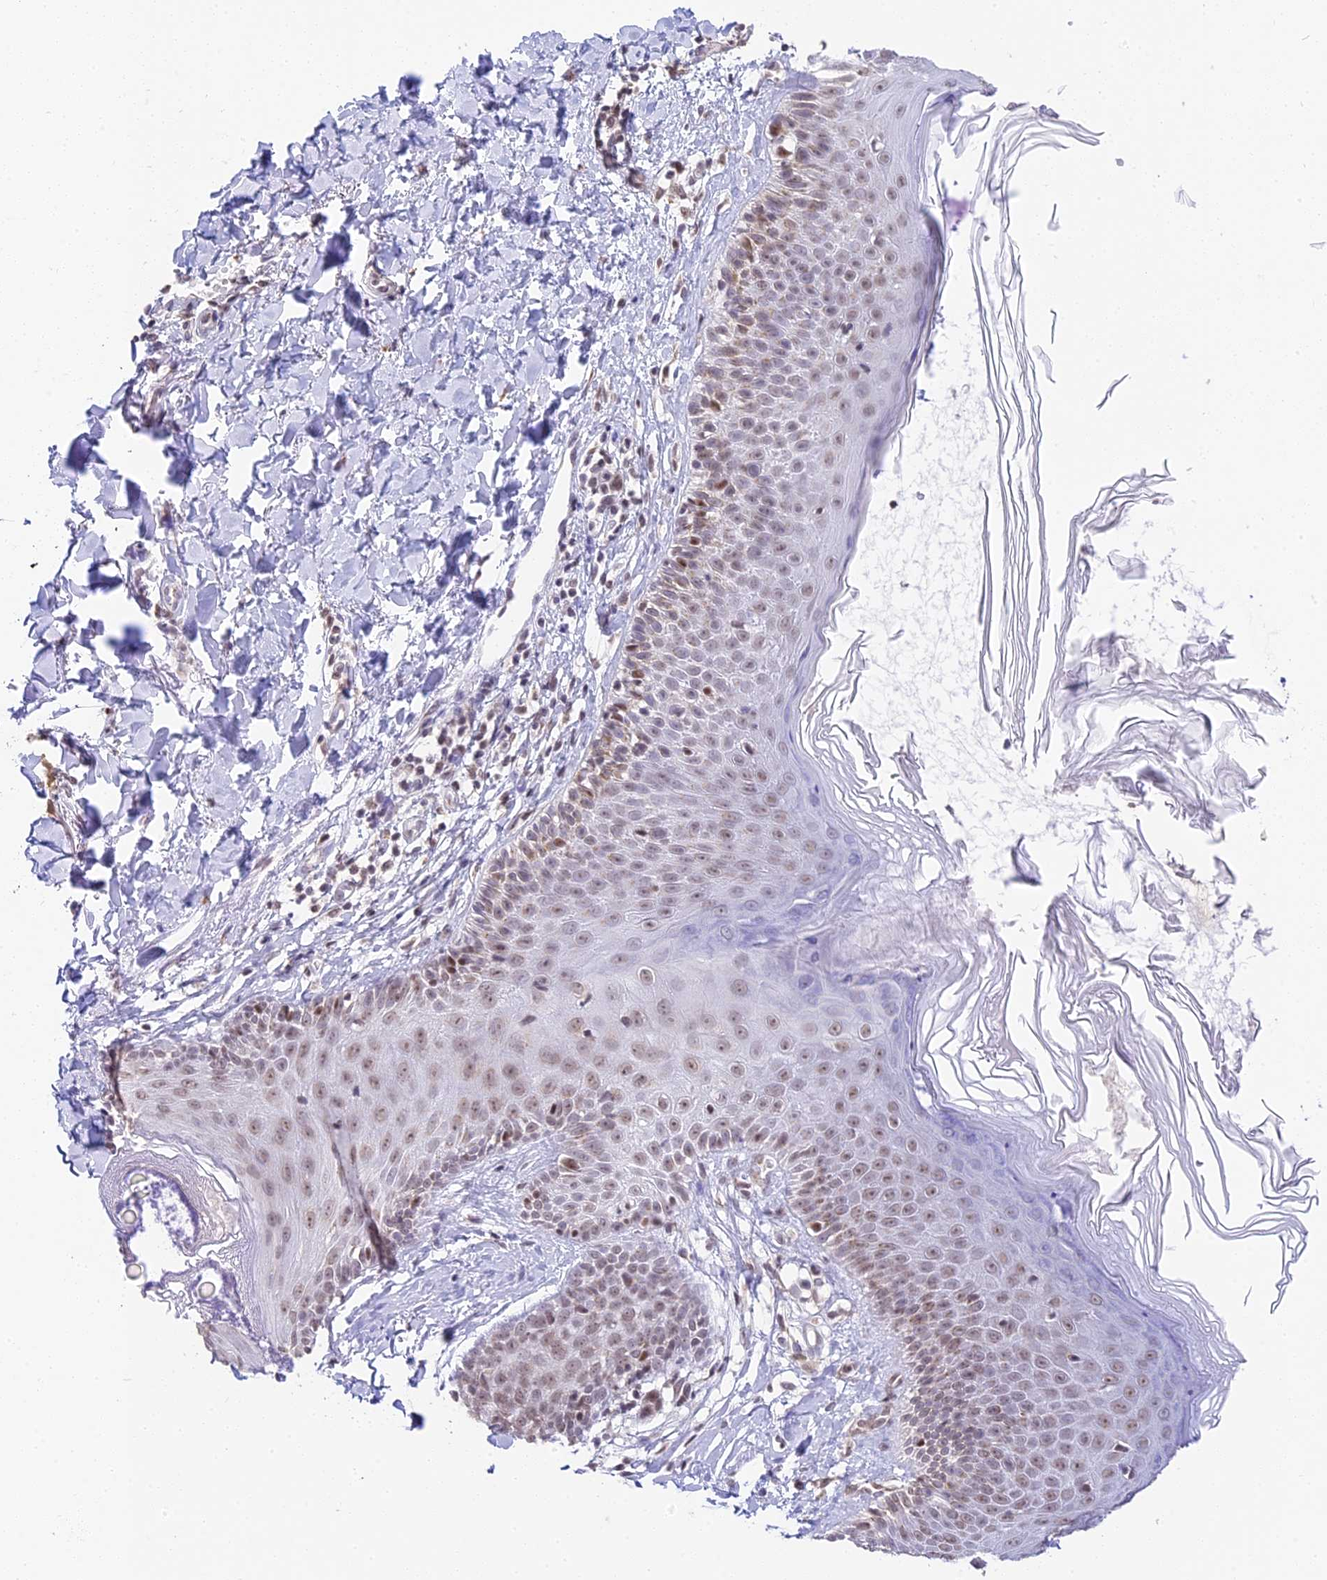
{"staining": {"intensity": "negative", "quantity": "none", "location": "none"}, "tissue": "skin", "cell_type": "Fibroblasts", "image_type": "normal", "snomed": [{"axis": "morphology", "description": "Normal tissue, NOS"}, {"axis": "topography", "description": "Skin"}], "caption": "Immunohistochemistry (IHC) micrograph of unremarkable skin: human skin stained with DAB shows no significant protein positivity in fibroblasts.", "gene": "HEATR5B", "patient": {"sex": "male", "age": 52}}